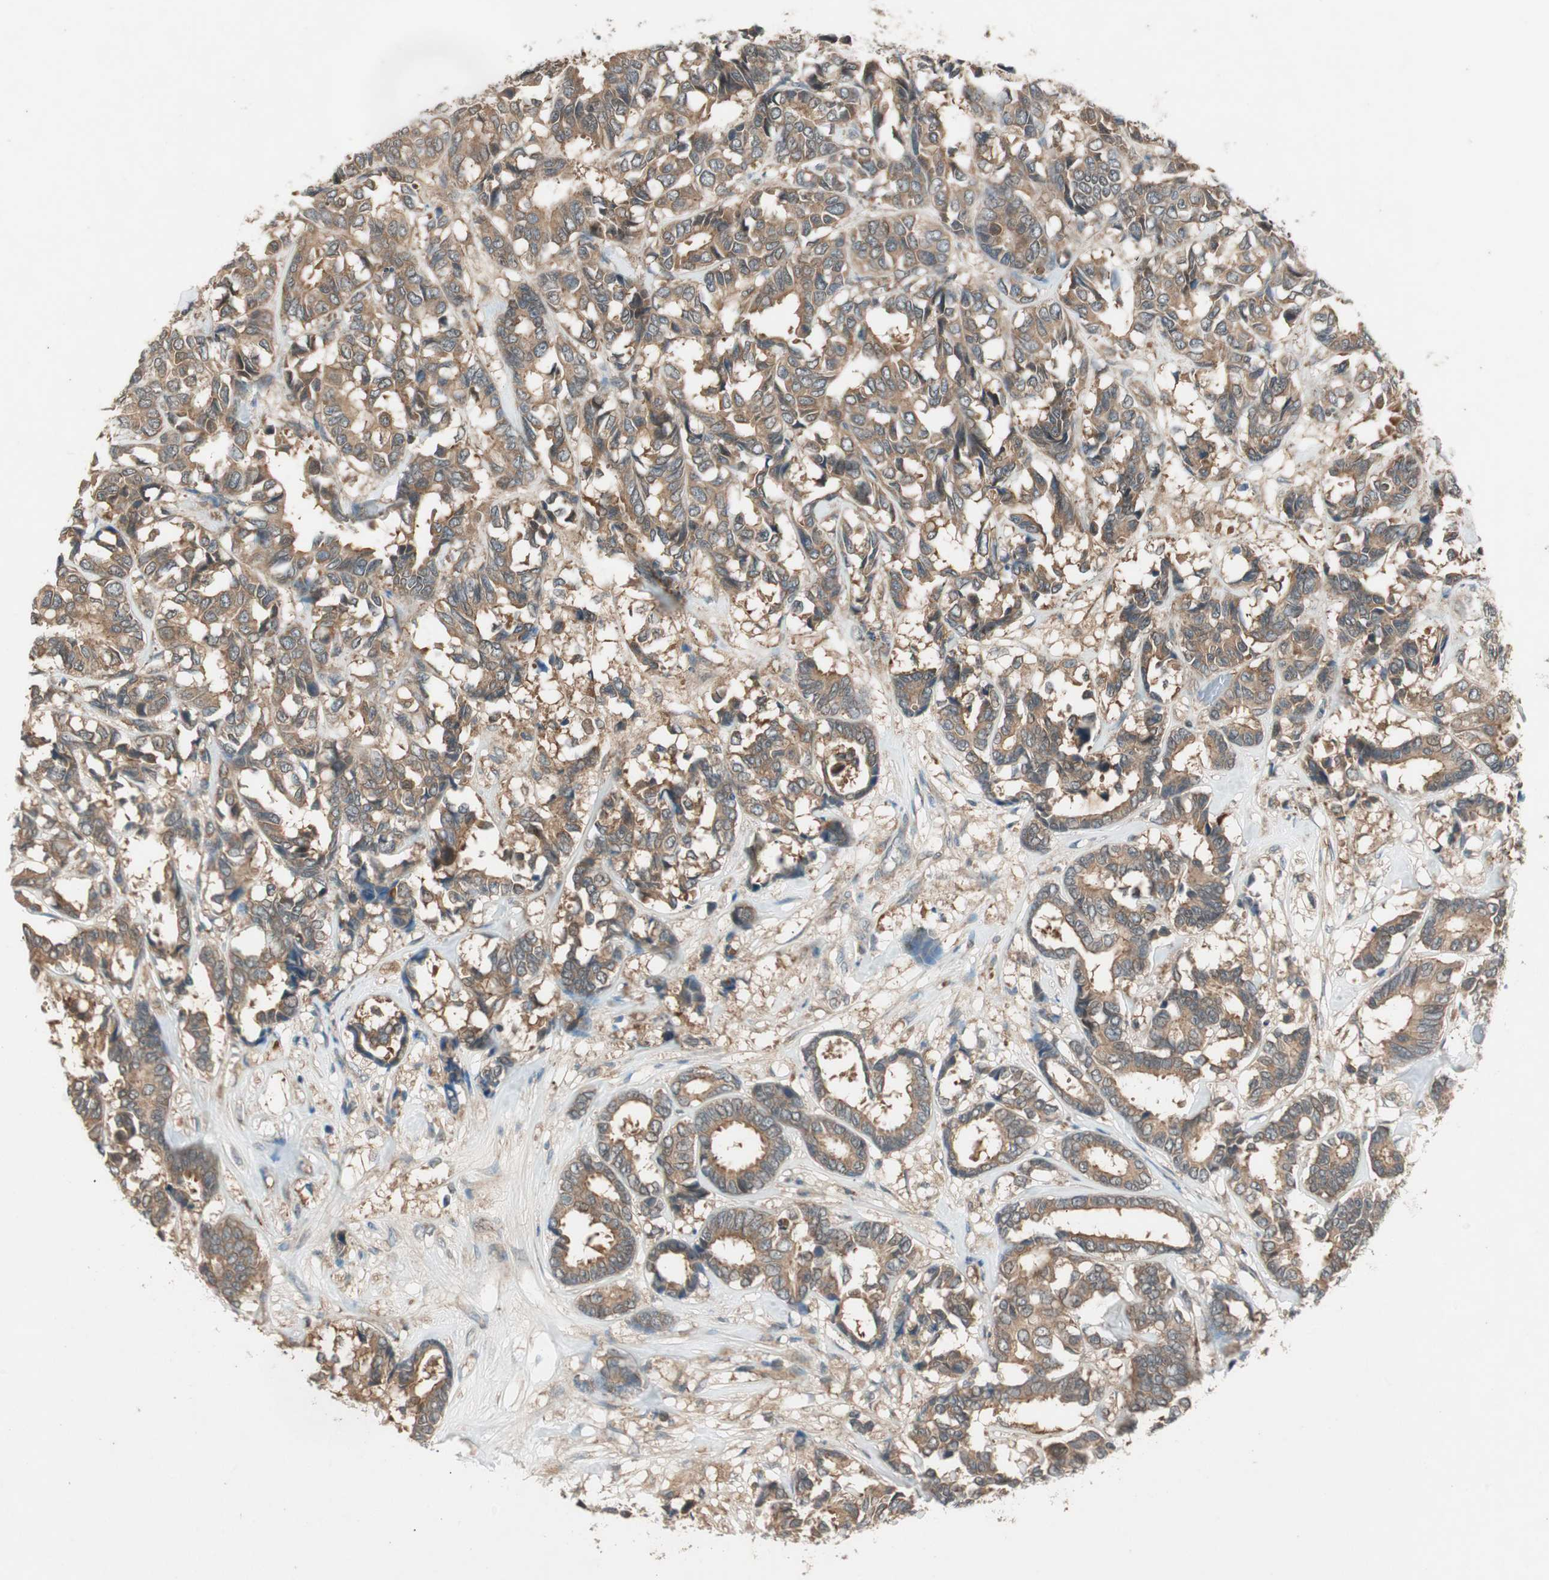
{"staining": {"intensity": "moderate", "quantity": ">75%", "location": "cytoplasmic/membranous"}, "tissue": "breast cancer", "cell_type": "Tumor cells", "image_type": "cancer", "snomed": [{"axis": "morphology", "description": "Duct carcinoma"}, {"axis": "topography", "description": "Breast"}], "caption": "Immunohistochemical staining of human breast cancer (infiltrating ductal carcinoma) reveals medium levels of moderate cytoplasmic/membranous positivity in about >75% of tumor cells.", "gene": "NCLN", "patient": {"sex": "female", "age": 87}}